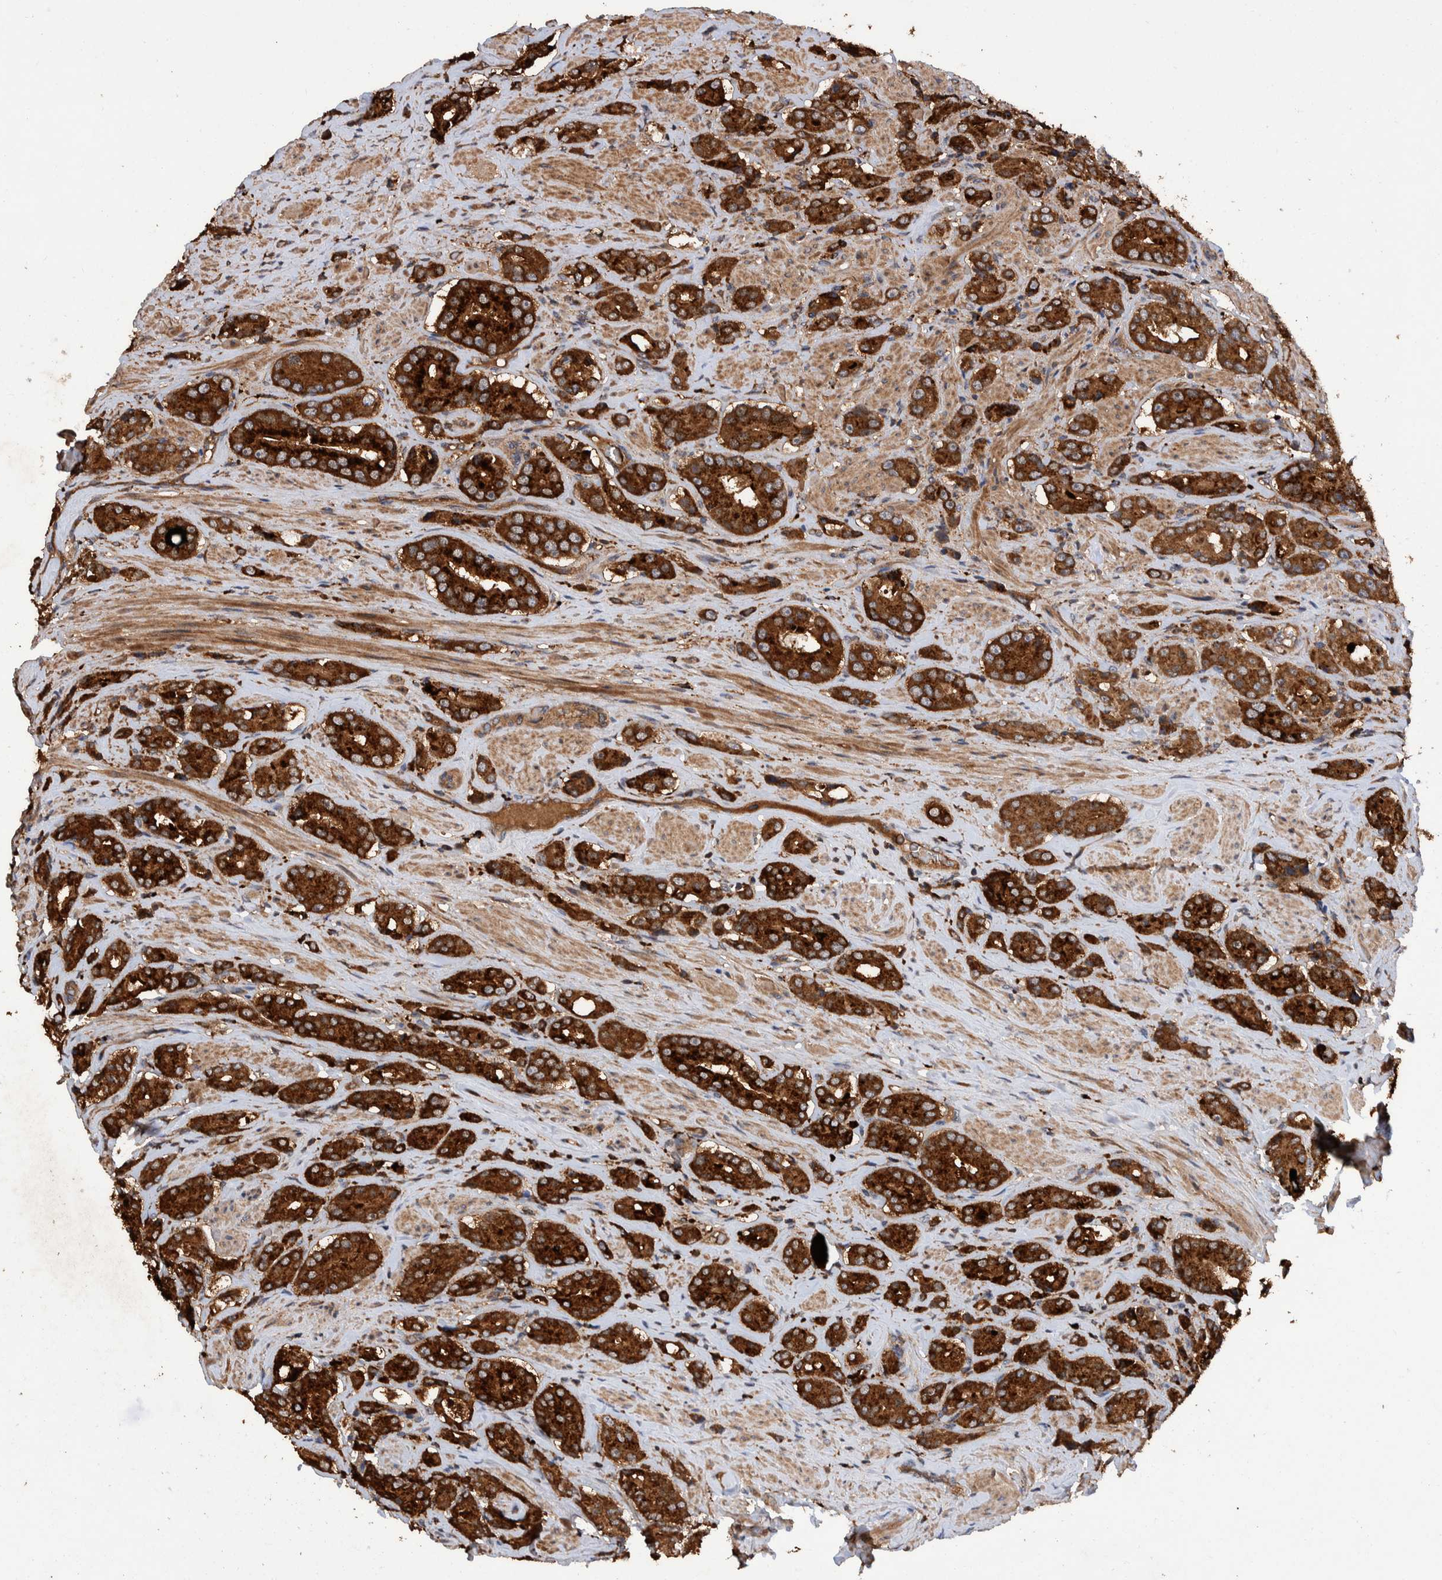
{"staining": {"intensity": "strong", "quantity": ">75%", "location": "cytoplasmic/membranous"}, "tissue": "prostate cancer", "cell_type": "Tumor cells", "image_type": "cancer", "snomed": [{"axis": "morphology", "description": "Adenocarcinoma, High grade"}, {"axis": "topography", "description": "Prostate"}], "caption": "The immunohistochemical stain labels strong cytoplasmic/membranous expression in tumor cells of prostate high-grade adenocarcinoma tissue.", "gene": "VBP1", "patient": {"sex": "male", "age": 71}}